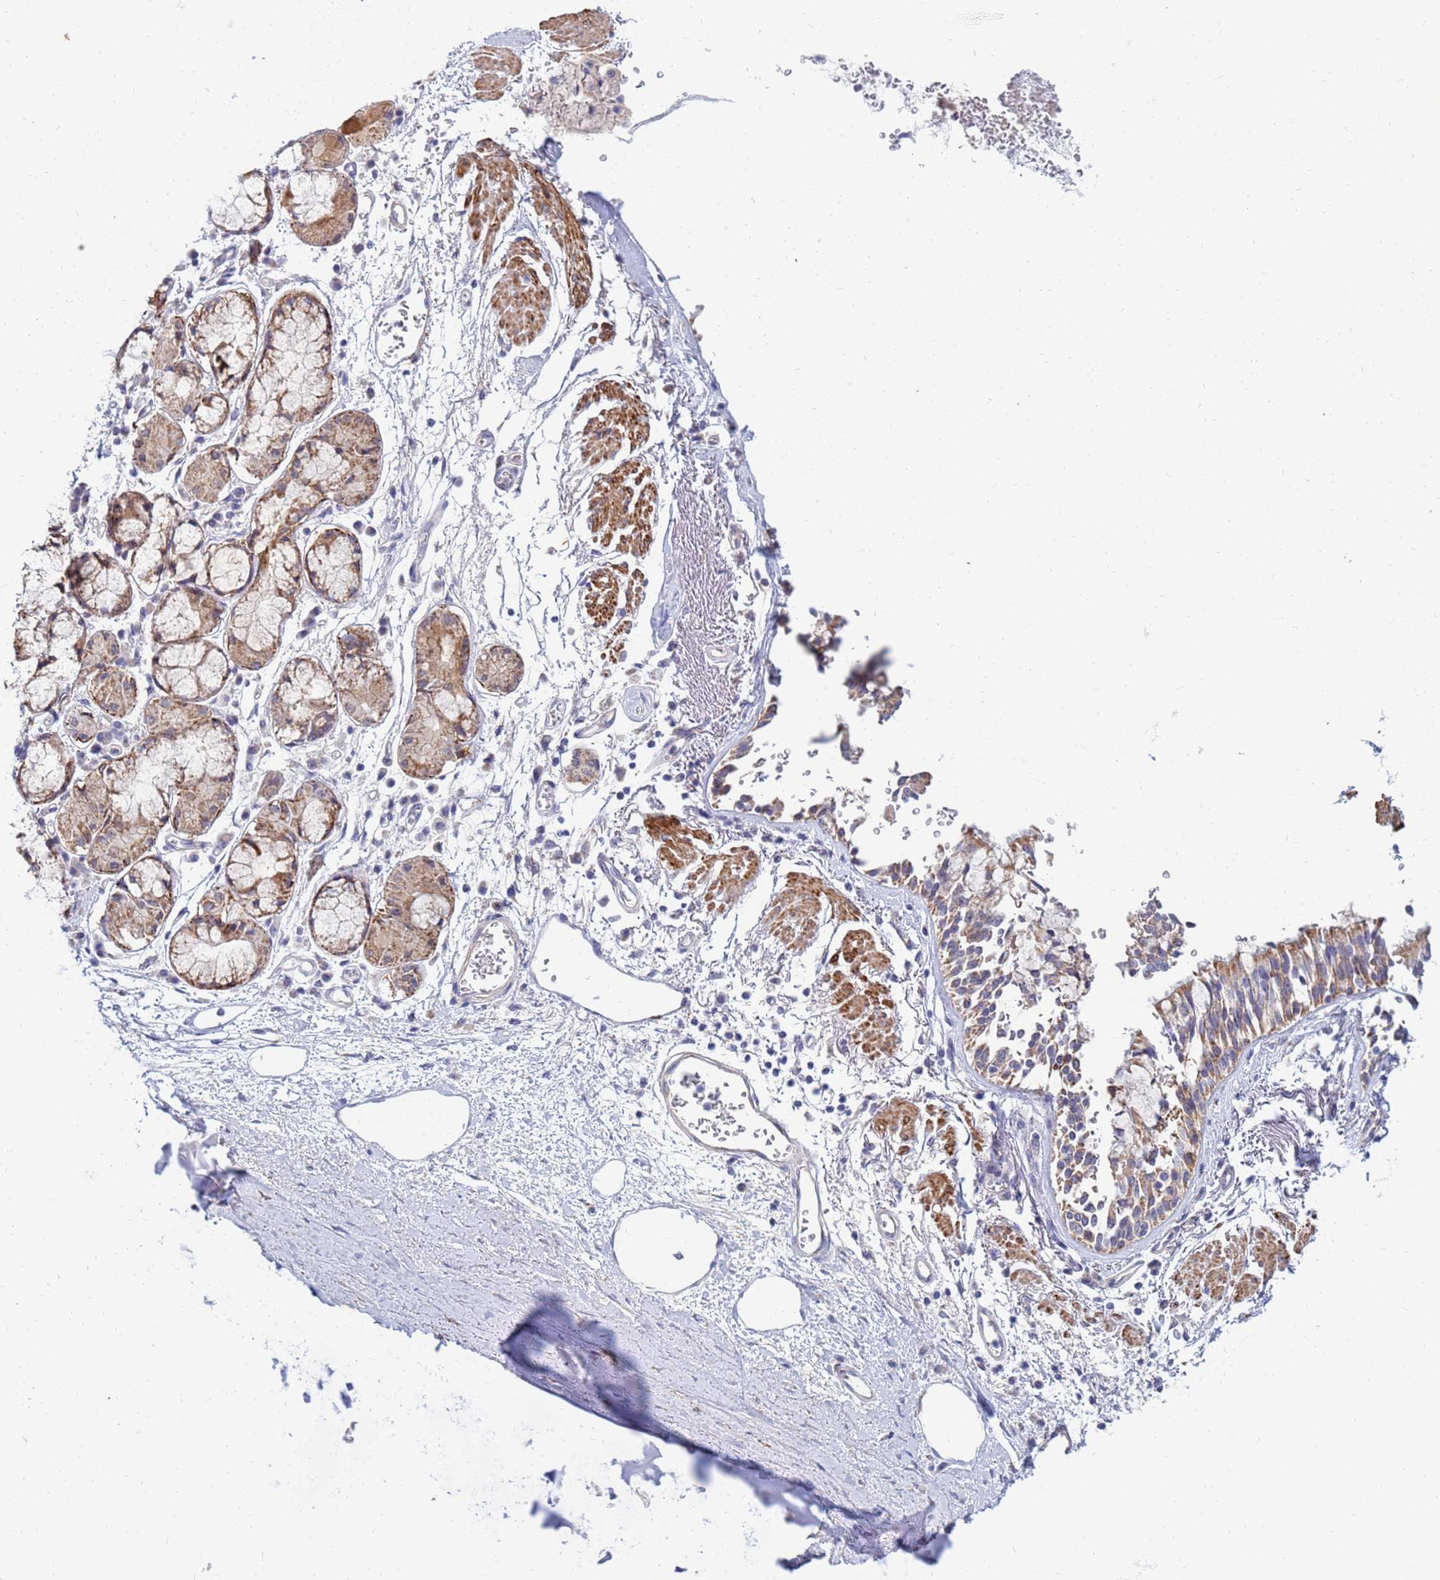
{"staining": {"intensity": "negative", "quantity": "none", "location": "none"}, "tissue": "adipose tissue", "cell_type": "Adipocytes", "image_type": "normal", "snomed": [{"axis": "morphology", "description": "Normal tissue, NOS"}, {"axis": "topography", "description": "Cartilage tissue"}], "caption": "Immunohistochemistry image of benign human adipose tissue stained for a protein (brown), which exhibits no positivity in adipocytes.", "gene": "SDR39U1", "patient": {"sex": "male", "age": 73}}